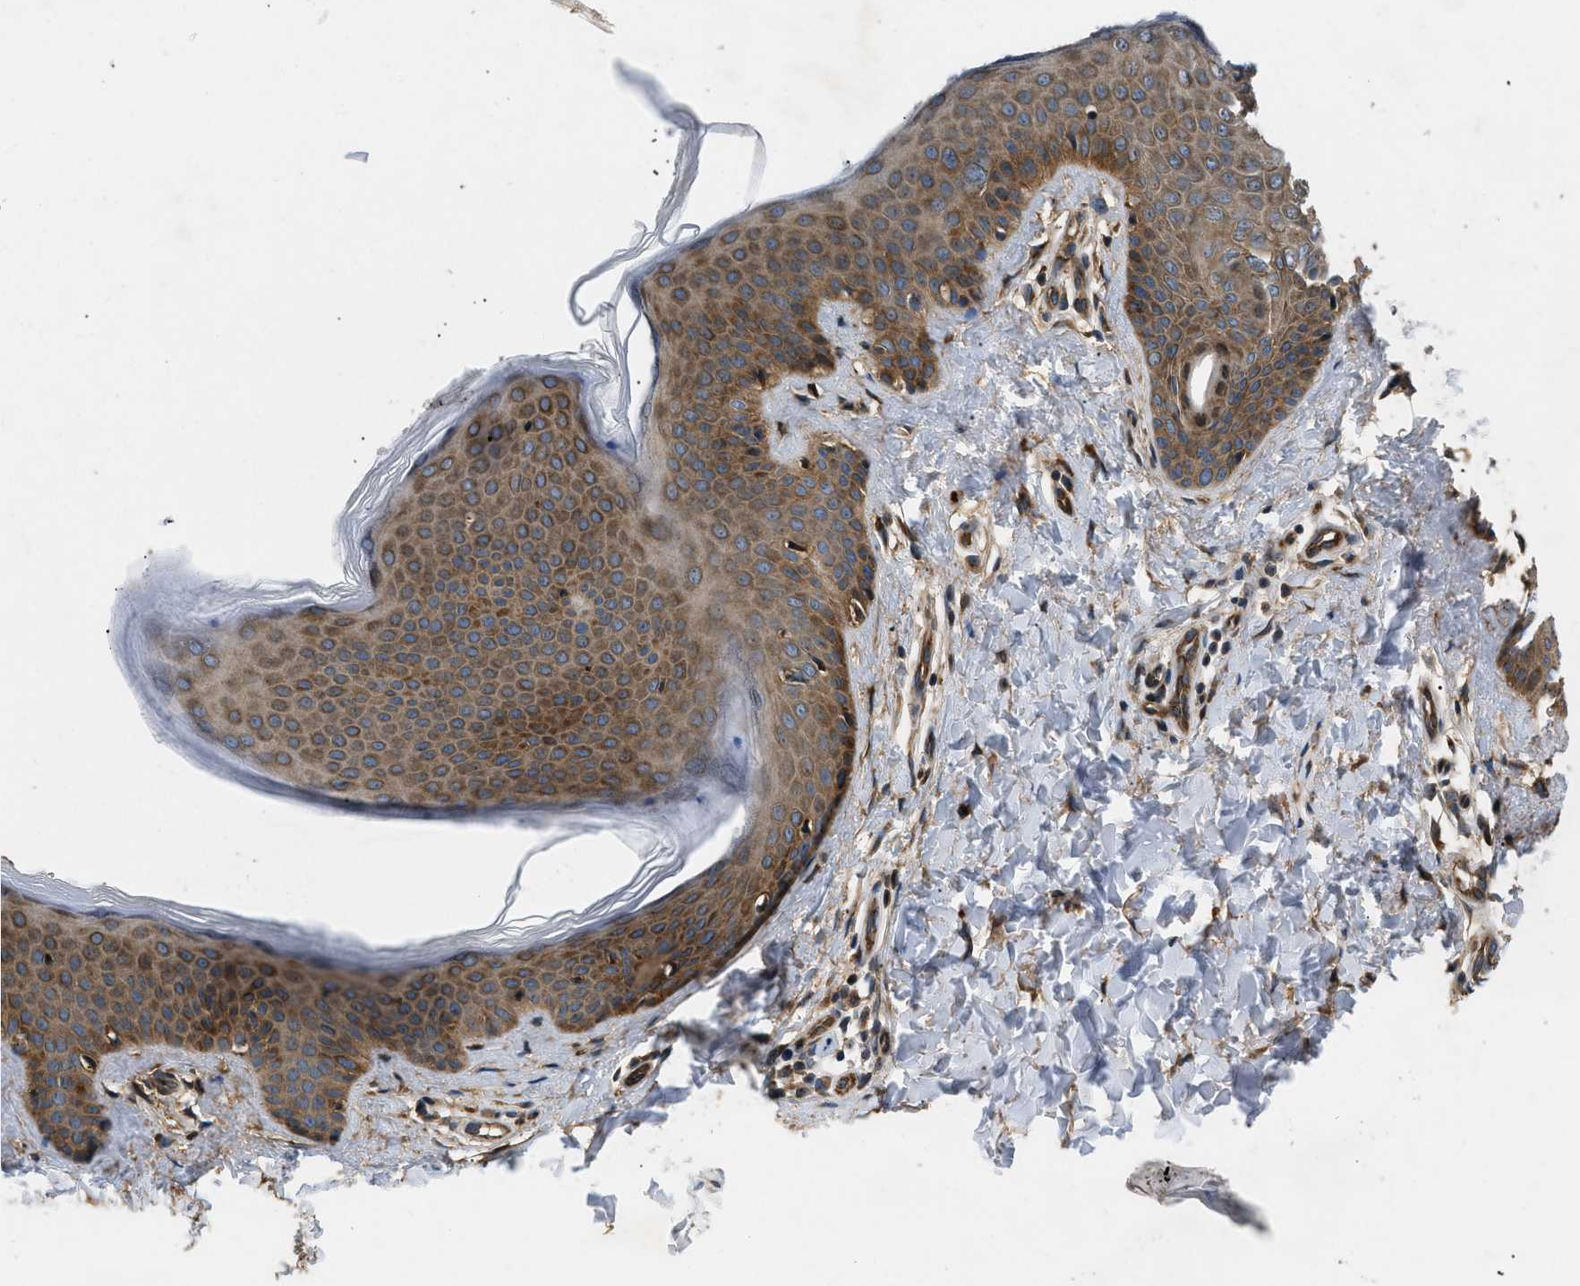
{"staining": {"intensity": "strong", "quantity": "25%-75%", "location": "cytoplasmic/membranous"}, "tissue": "skin", "cell_type": "Fibroblasts", "image_type": "normal", "snomed": [{"axis": "morphology", "description": "Normal tissue, NOS"}, {"axis": "topography", "description": "Skin"}], "caption": "Skin stained with a brown dye reveals strong cytoplasmic/membranous positive expression in about 25%-75% of fibroblasts.", "gene": "LYSMD3", "patient": {"sex": "female", "age": 17}}